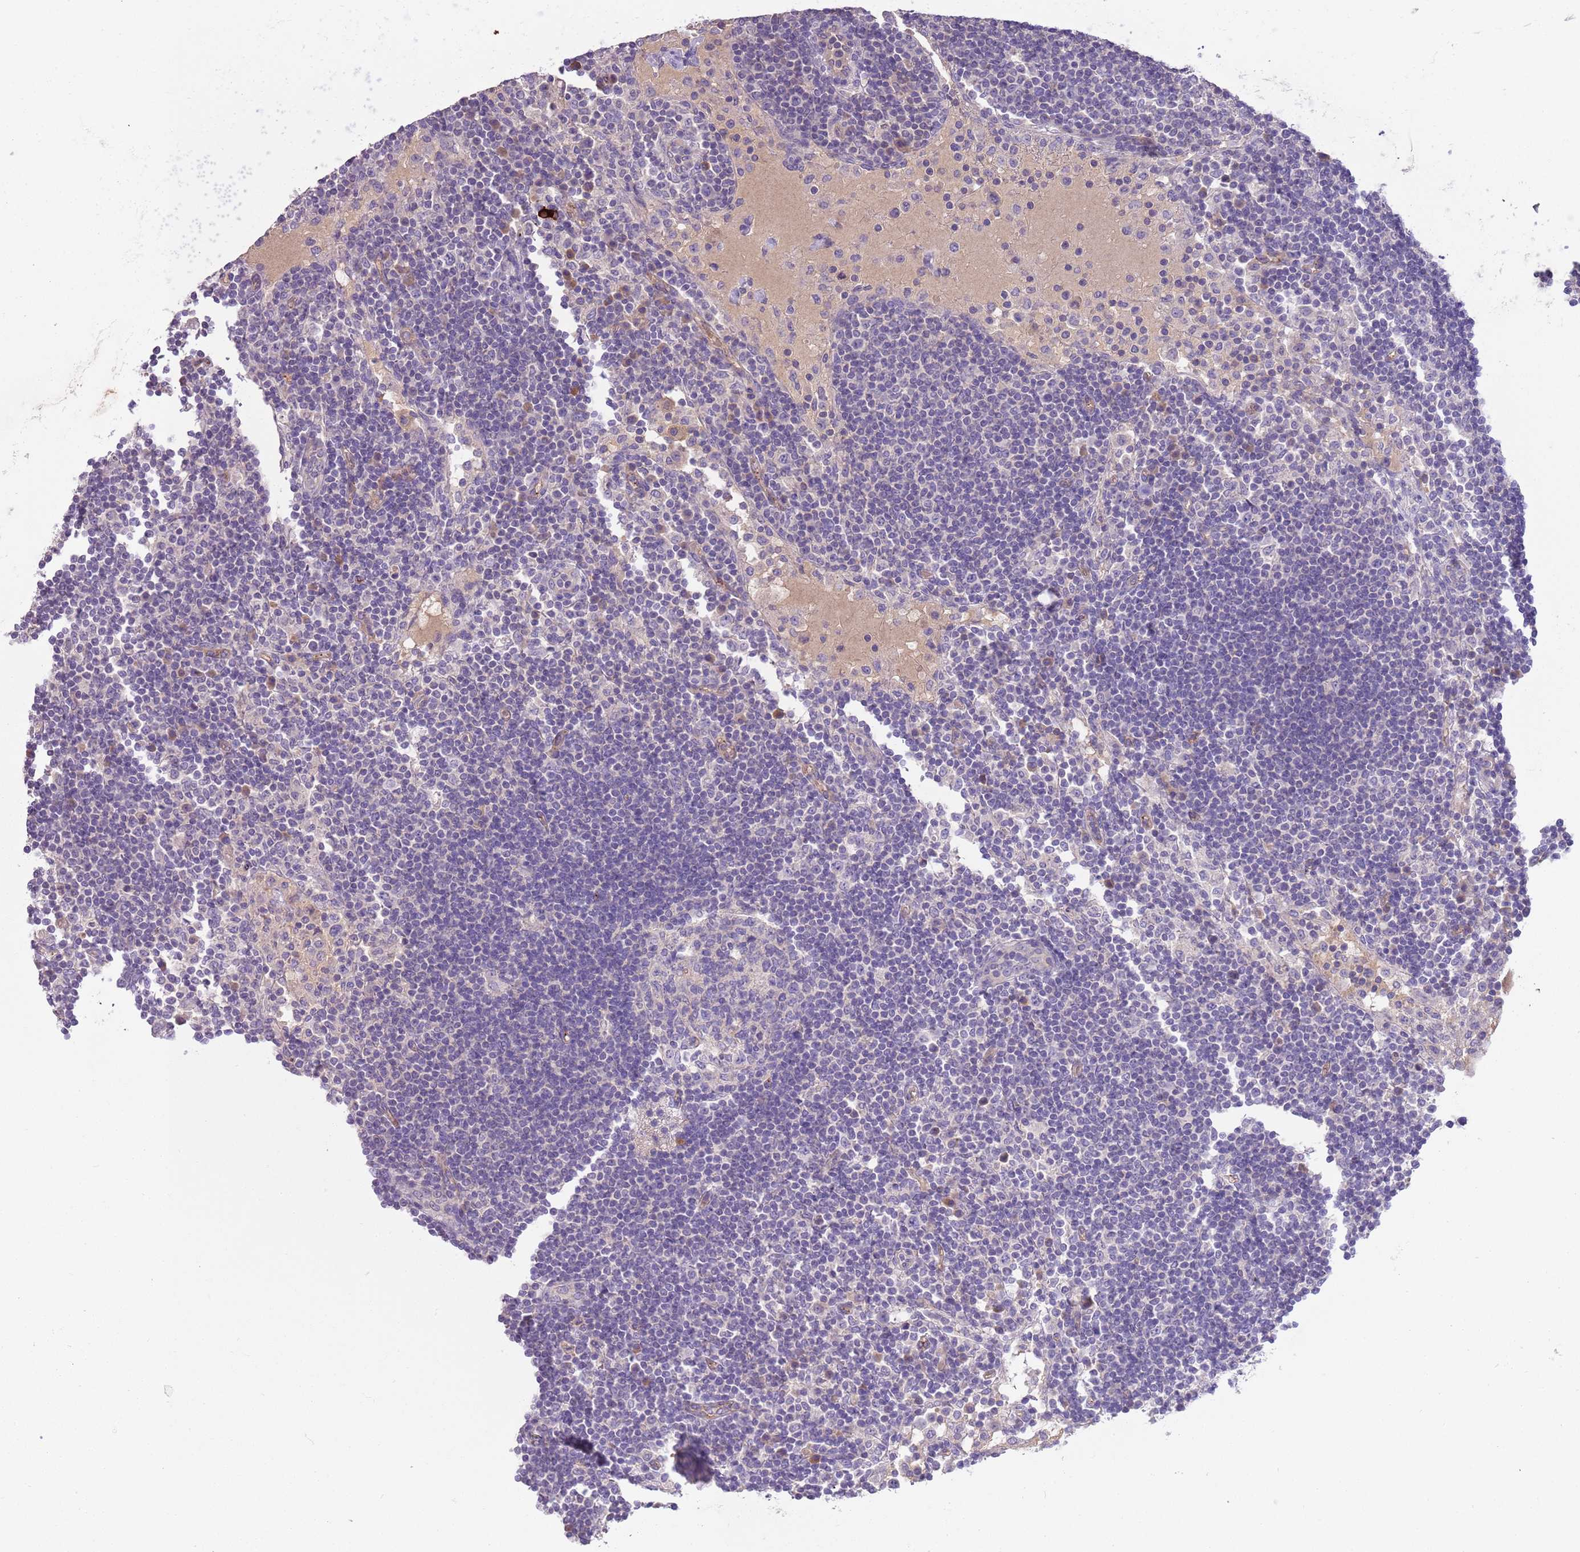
{"staining": {"intensity": "negative", "quantity": "none", "location": "none"}, "tissue": "lymph node", "cell_type": "Germinal center cells", "image_type": "normal", "snomed": [{"axis": "morphology", "description": "Normal tissue, NOS"}, {"axis": "topography", "description": "Lymph node"}], "caption": "This is a photomicrograph of IHC staining of normal lymph node, which shows no staining in germinal center cells. (DAB (3,3'-diaminobenzidine) immunohistochemistry (IHC) visualized using brightfield microscopy, high magnification).", "gene": "HES3", "patient": {"sex": "female", "age": 53}}